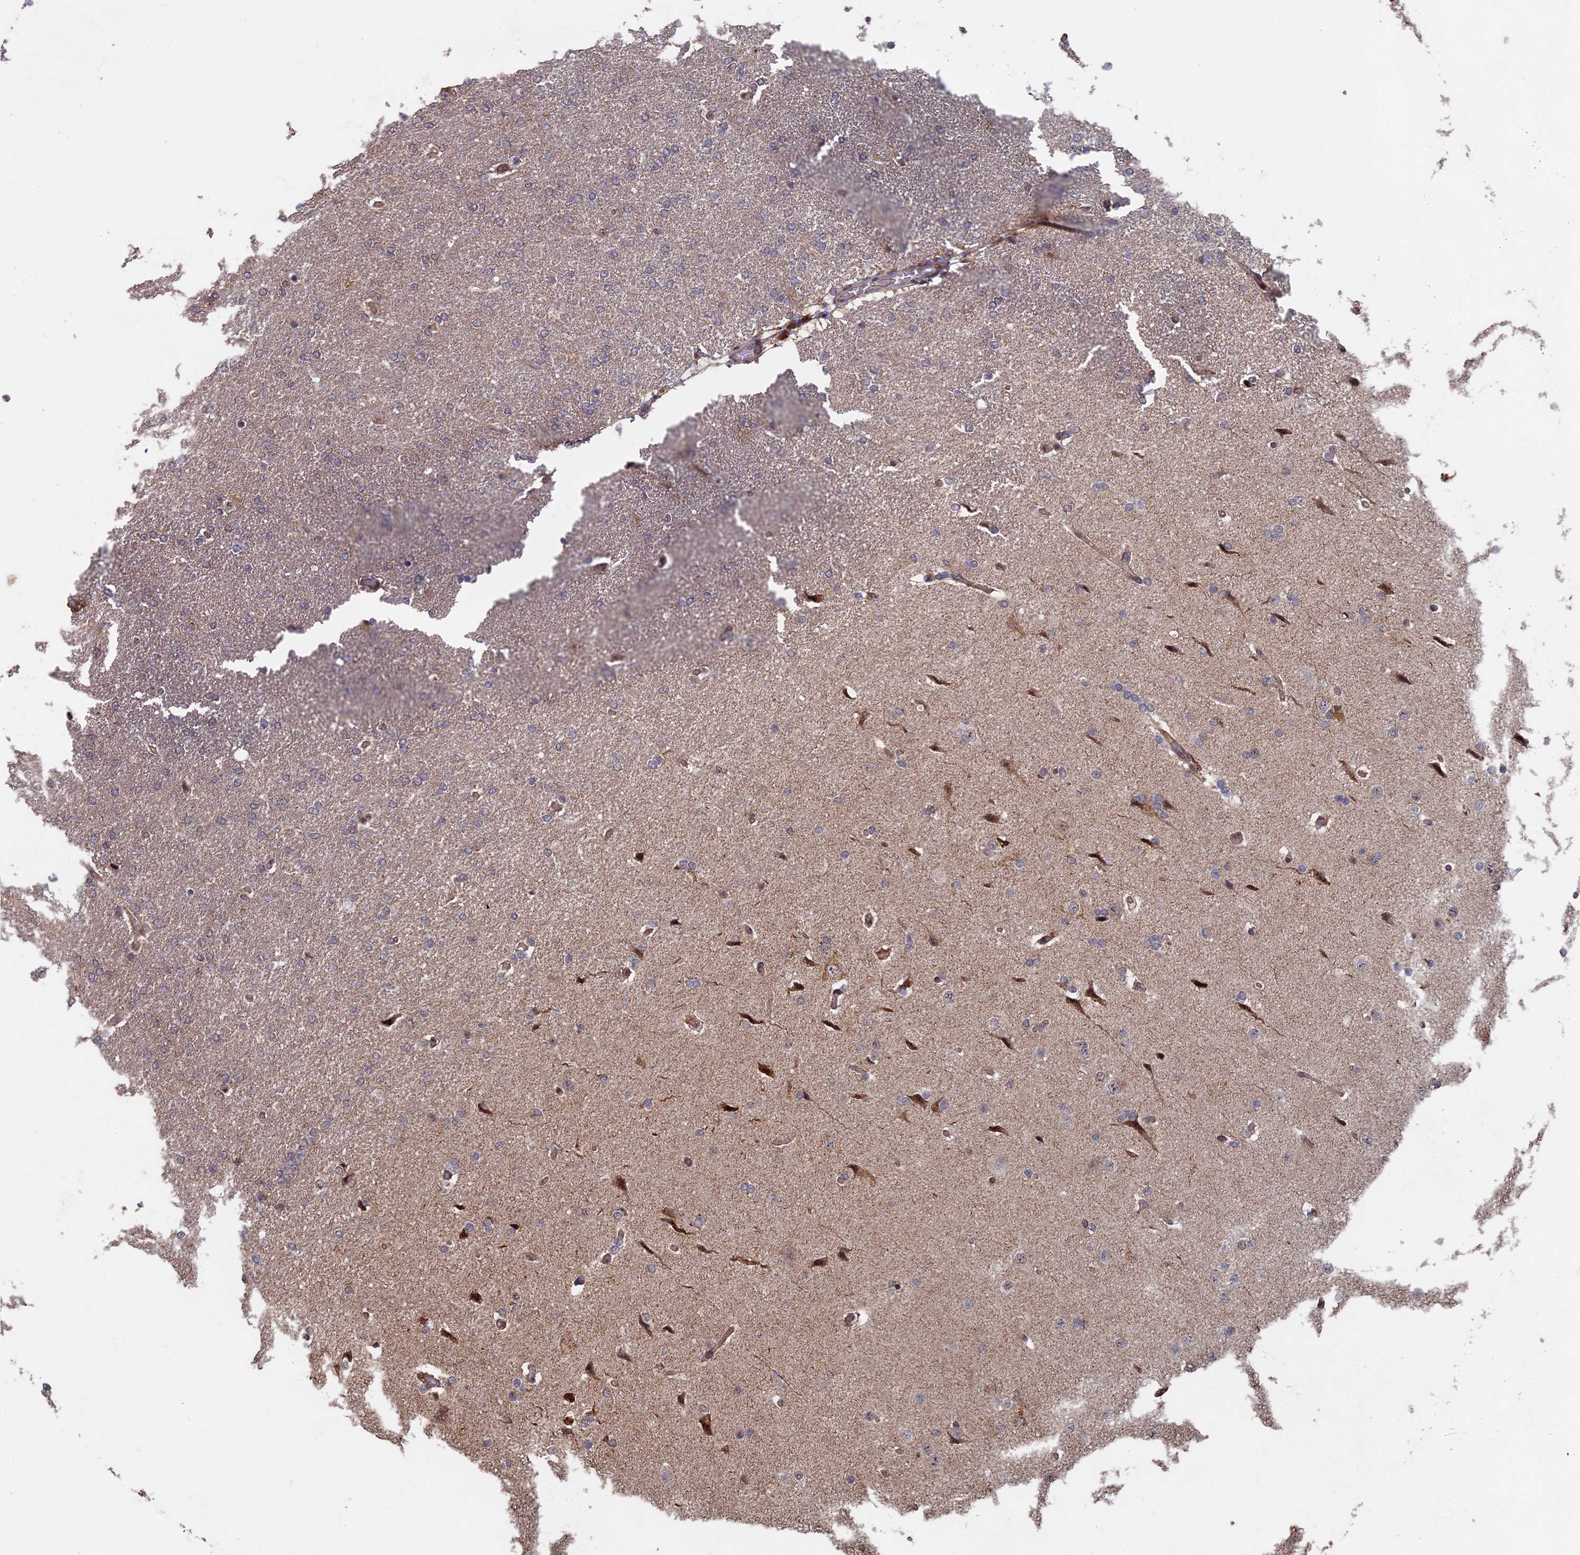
{"staining": {"intensity": "negative", "quantity": "none", "location": "none"}, "tissue": "glioma", "cell_type": "Tumor cells", "image_type": "cancer", "snomed": [{"axis": "morphology", "description": "Glioma, malignant, High grade"}, {"axis": "topography", "description": "Brain"}], "caption": "Protein analysis of glioma shows no significant staining in tumor cells.", "gene": "KIAA1328", "patient": {"sex": "male", "age": 72}}